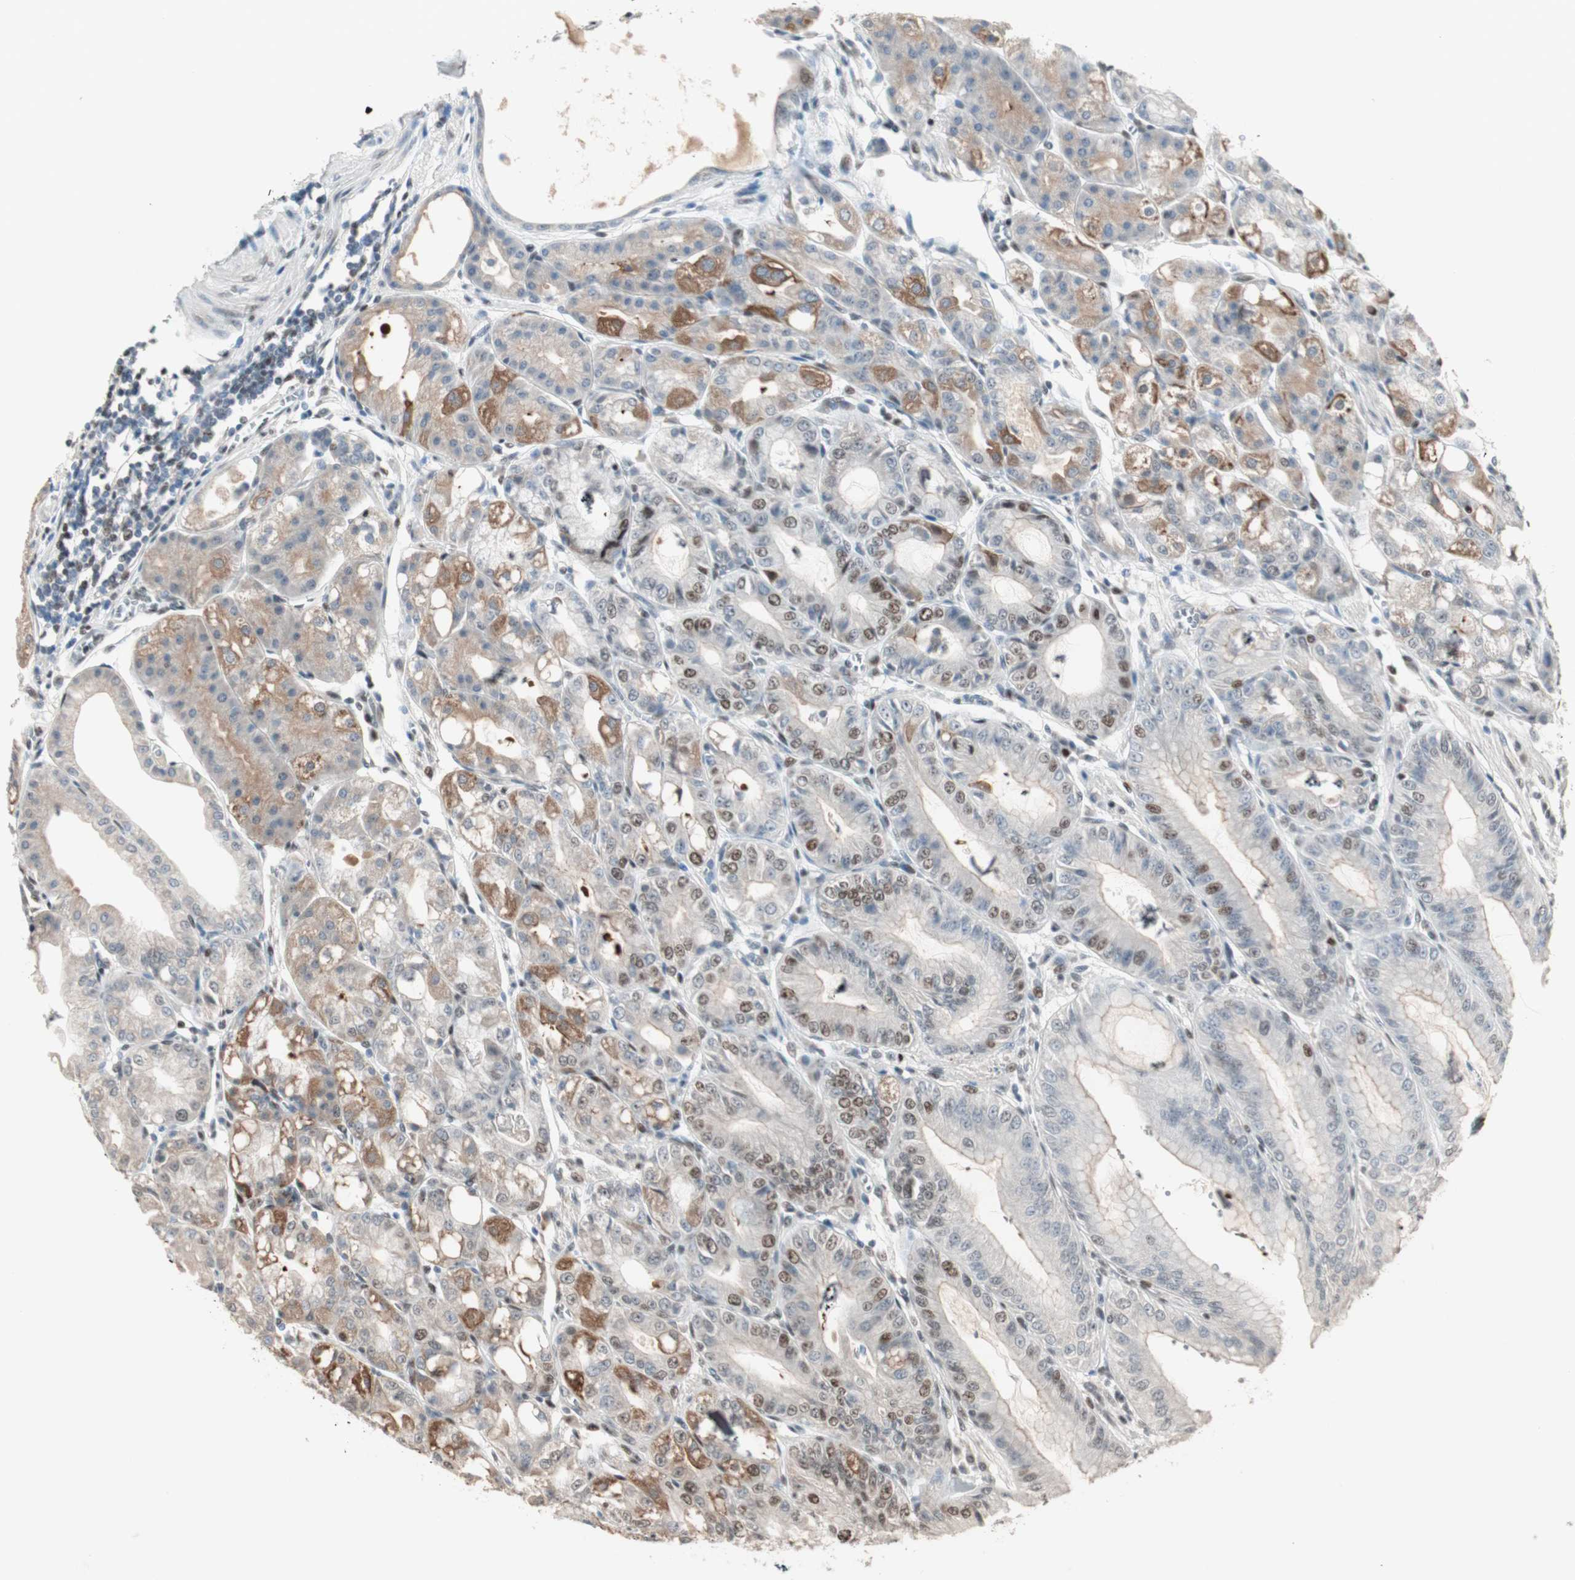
{"staining": {"intensity": "moderate", "quantity": "25%-75%", "location": "cytoplasmic/membranous,nuclear"}, "tissue": "stomach", "cell_type": "Glandular cells", "image_type": "normal", "snomed": [{"axis": "morphology", "description": "Normal tissue, NOS"}, {"axis": "topography", "description": "Stomach, lower"}], "caption": "DAB (3,3'-diaminobenzidine) immunohistochemical staining of benign human stomach exhibits moderate cytoplasmic/membranous,nuclear protein expression in approximately 25%-75% of glandular cells.", "gene": "MDC1", "patient": {"sex": "male", "age": 71}}